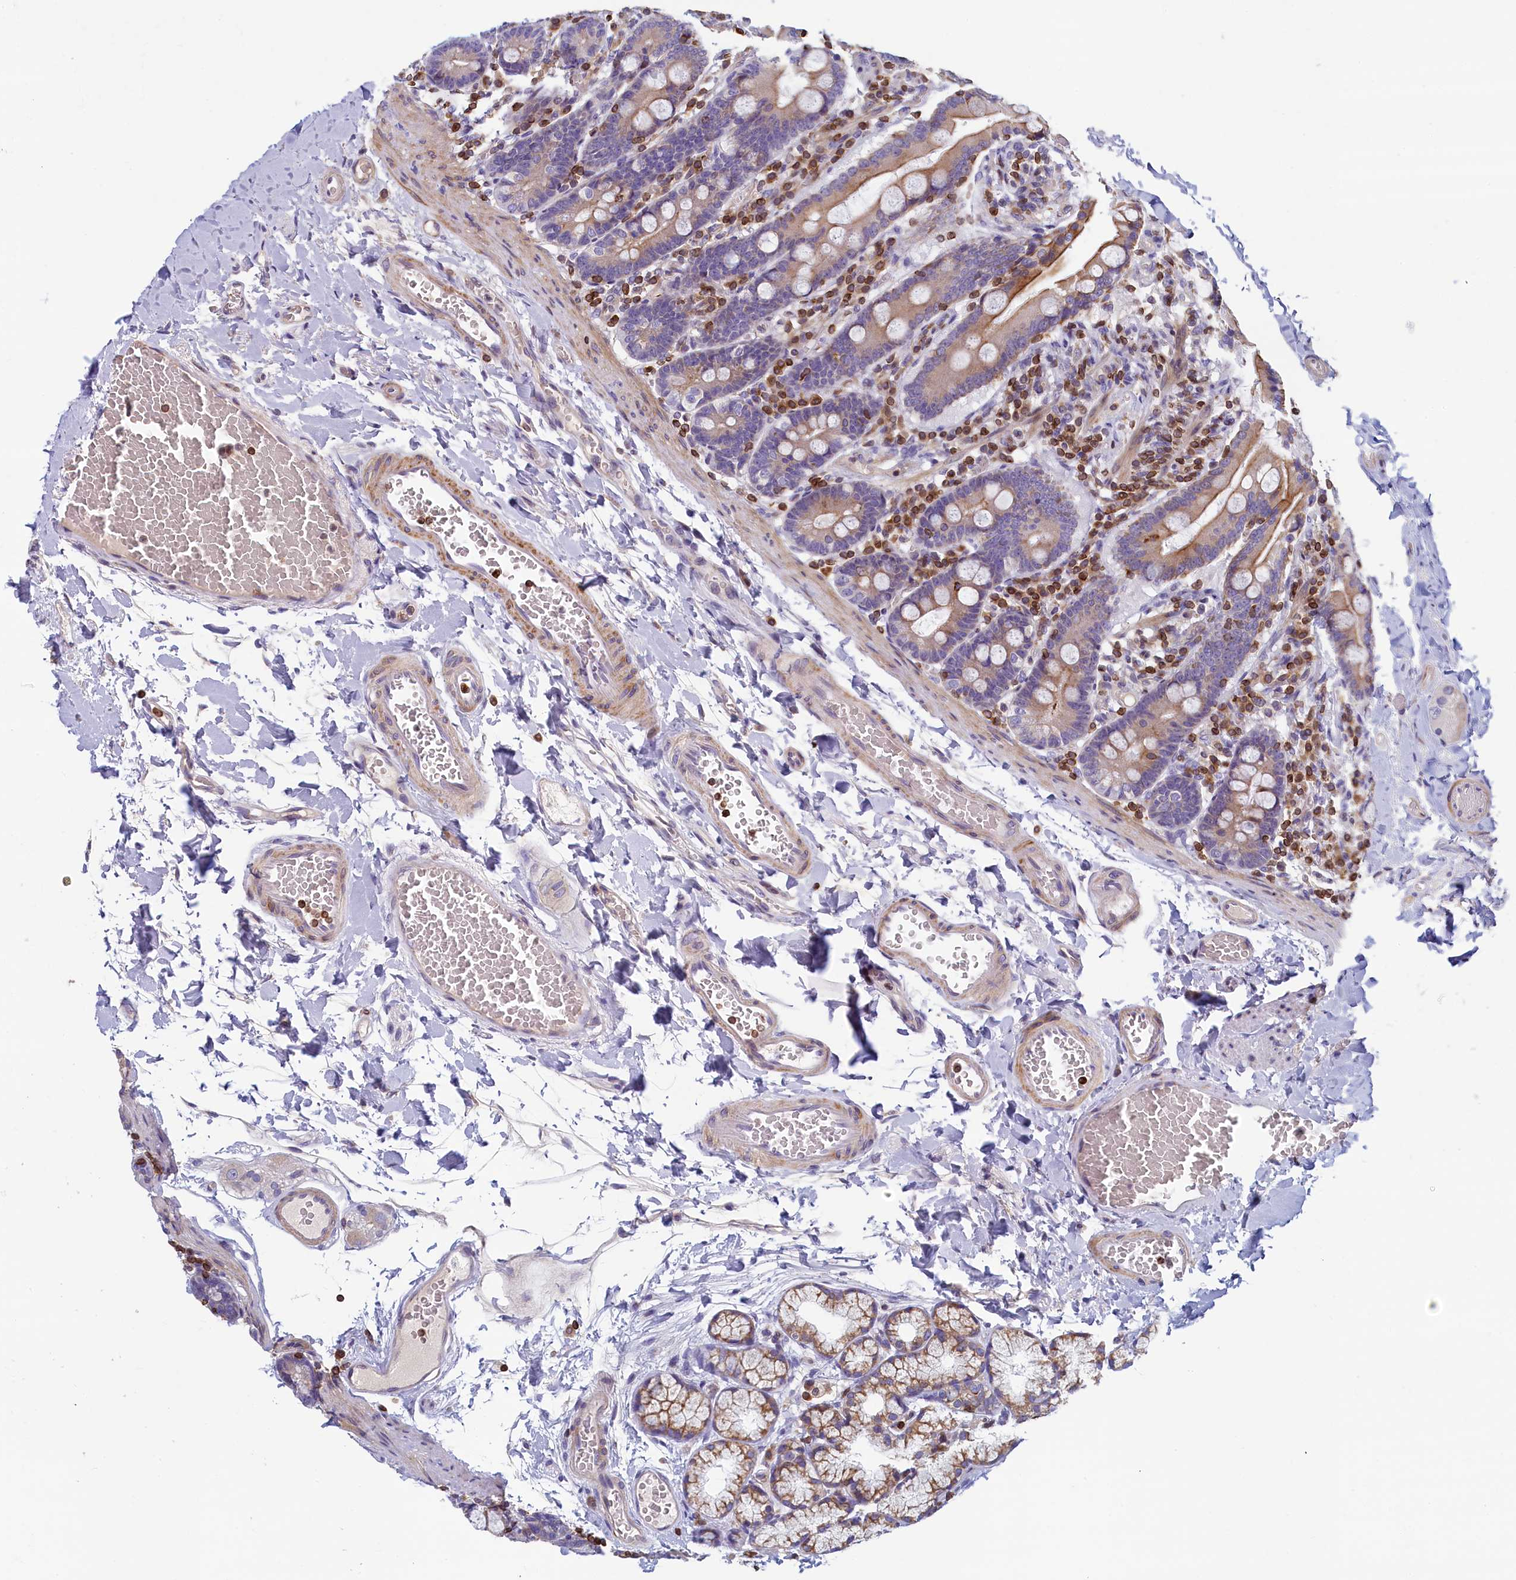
{"staining": {"intensity": "weak", "quantity": ">75%", "location": "cytoplasmic/membranous"}, "tissue": "duodenum", "cell_type": "Glandular cells", "image_type": "normal", "snomed": [{"axis": "morphology", "description": "Normal tissue, NOS"}, {"axis": "topography", "description": "Duodenum"}], "caption": "A high-resolution image shows immunohistochemistry (IHC) staining of unremarkable duodenum, which reveals weak cytoplasmic/membranous positivity in about >75% of glandular cells. (IHC, brightfield microscopy, high magnification).", "gene": "TRAF3IP3", "patient": {"sex": "male", "age": 54}}